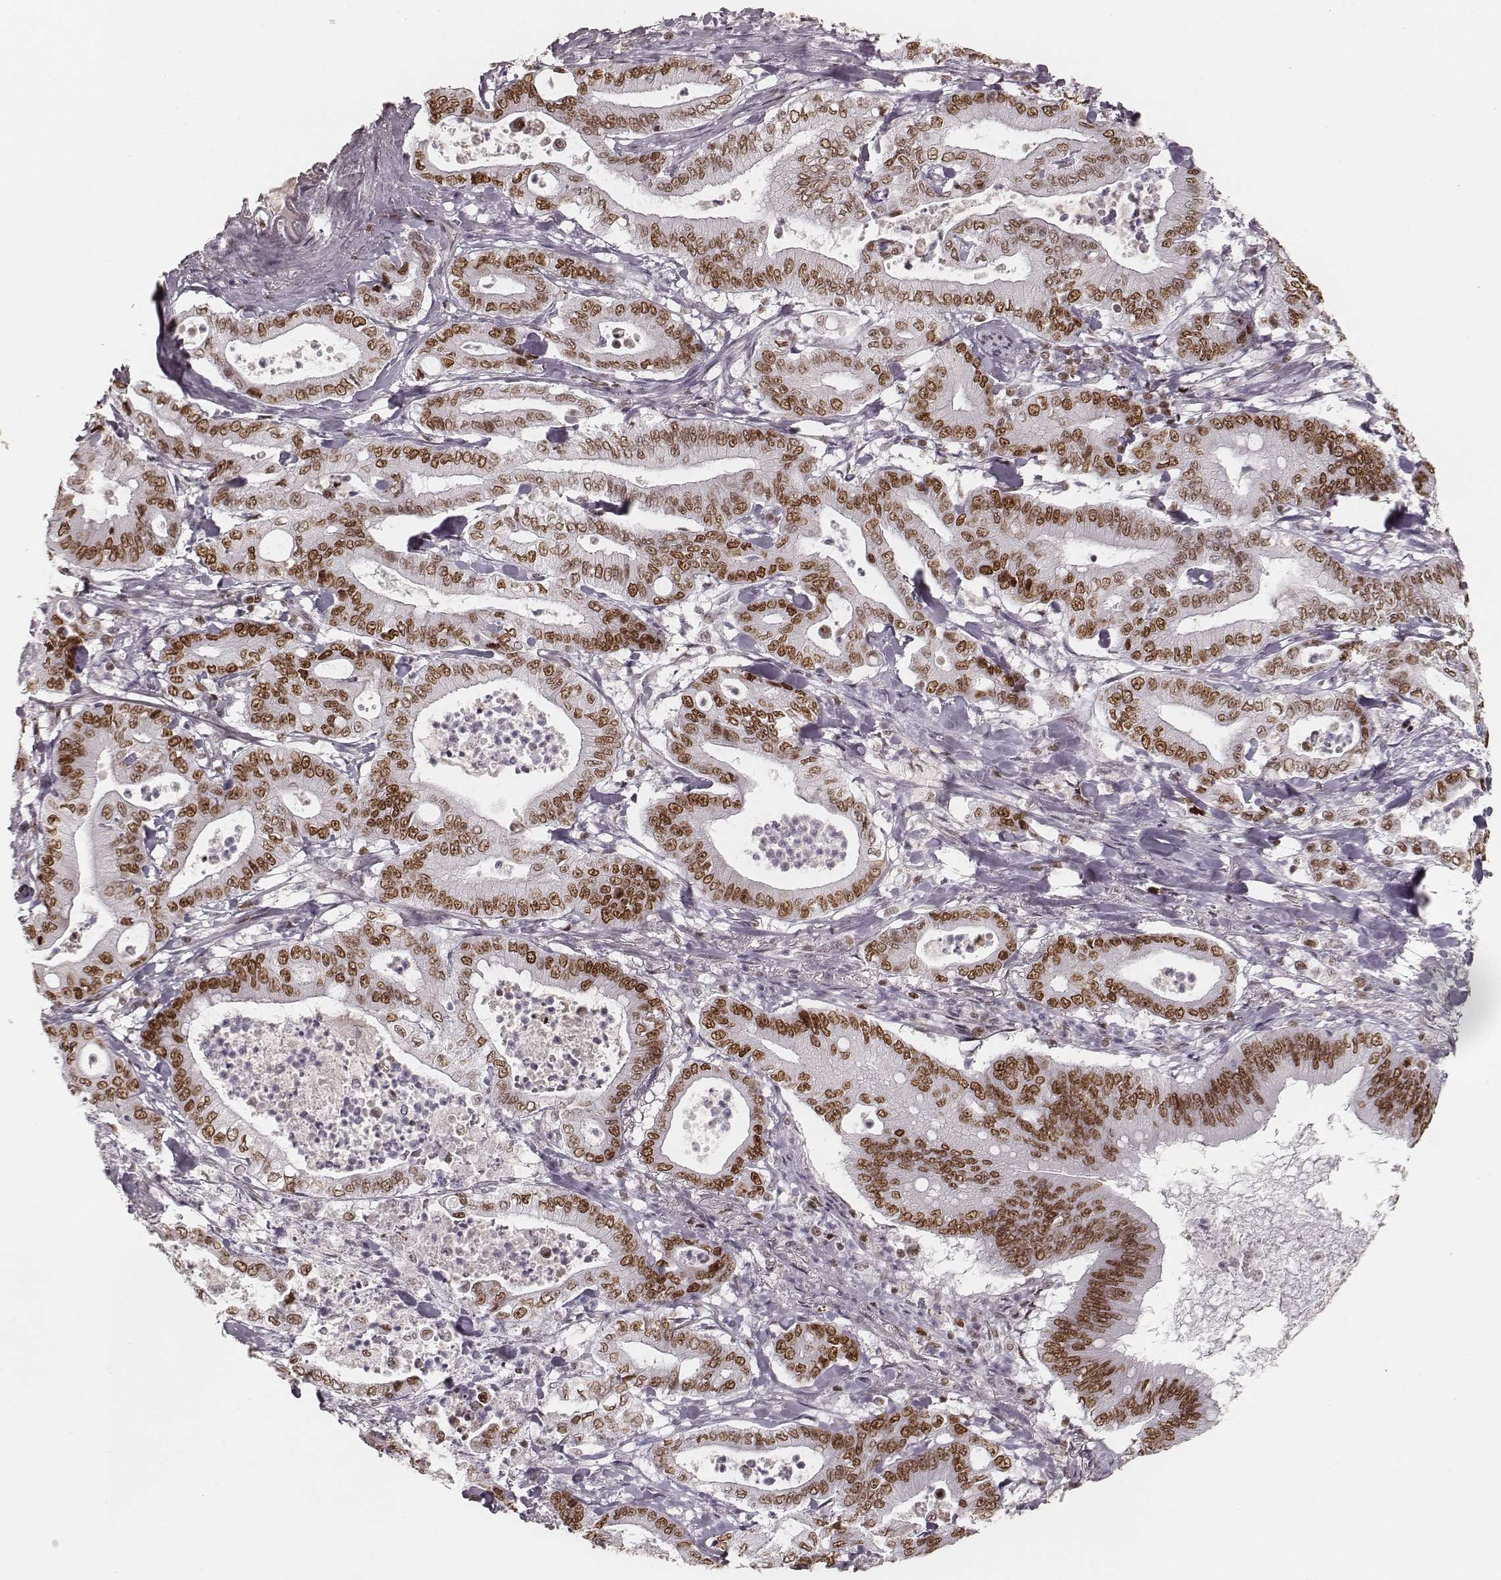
{"staining": {"intensity": "moderate", "quantity": ">75%", "location": "nuclear"}, "tissue": "pancreatic cancer", "cell_type": "Tumor cells", "image_type": "cancer", "snomed": [{"axis": "morphology", "description": "Adenocarcinoma, NOS"}, {"axis": "topography", "description": "Pancreas"}], "caption": "Immunohistochemistry (IHC) staining of pancreatic cancer, which displays medium levels of moderate nuclear staining in approximately >75% of tumor cells indicating moderate nuclear protein expression. The staining was performed using DAB (3,3'-diaminobenzidine) (brown) for protein detection and nuclei were counterstained in hematoxylin (blue).", "gene": "PARP1", "patient": {"sex": "male", "age": 71}}